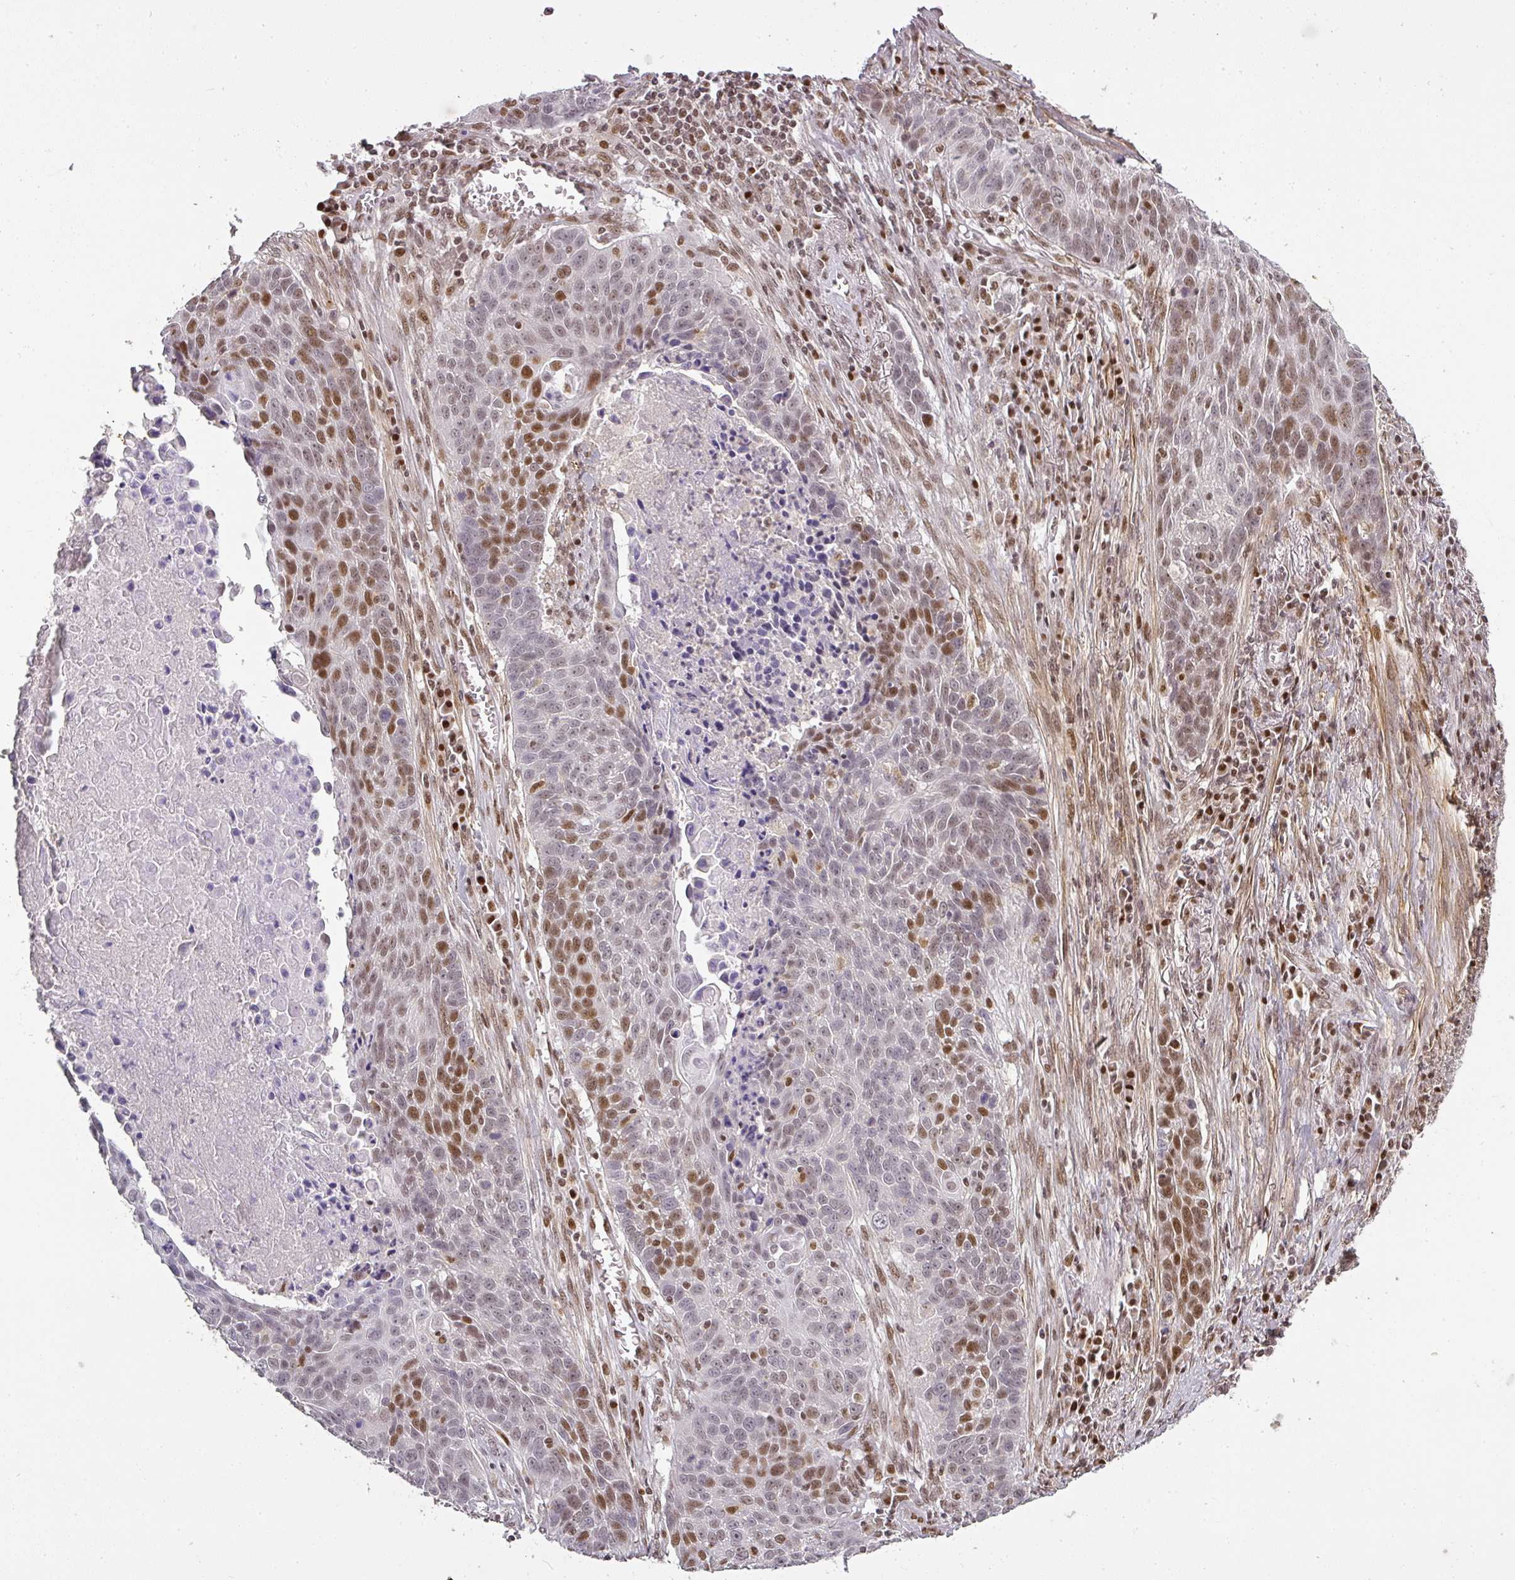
{"staining": {"intensity": "moderate", "quantity": "25%-75%", "location": "nuclear"}, "tissue": "lung cancer", "cell_type": "Tumor cells", "image_type": "cancer", "snomed": [{"axis": "morphology", "description": "Squamous cell carcinoma, NOS"}, {"axis": "topography", "description": "Lung"}], "caption": "Immunohistochemical staining of lung squamous cell carcinoma demonstrates medium levels of moderate nuclear staining in approximately 25%-75% of tumor cells.", "gene": "GPRIN2", "patient": {"sex": "male", "age": 78}}